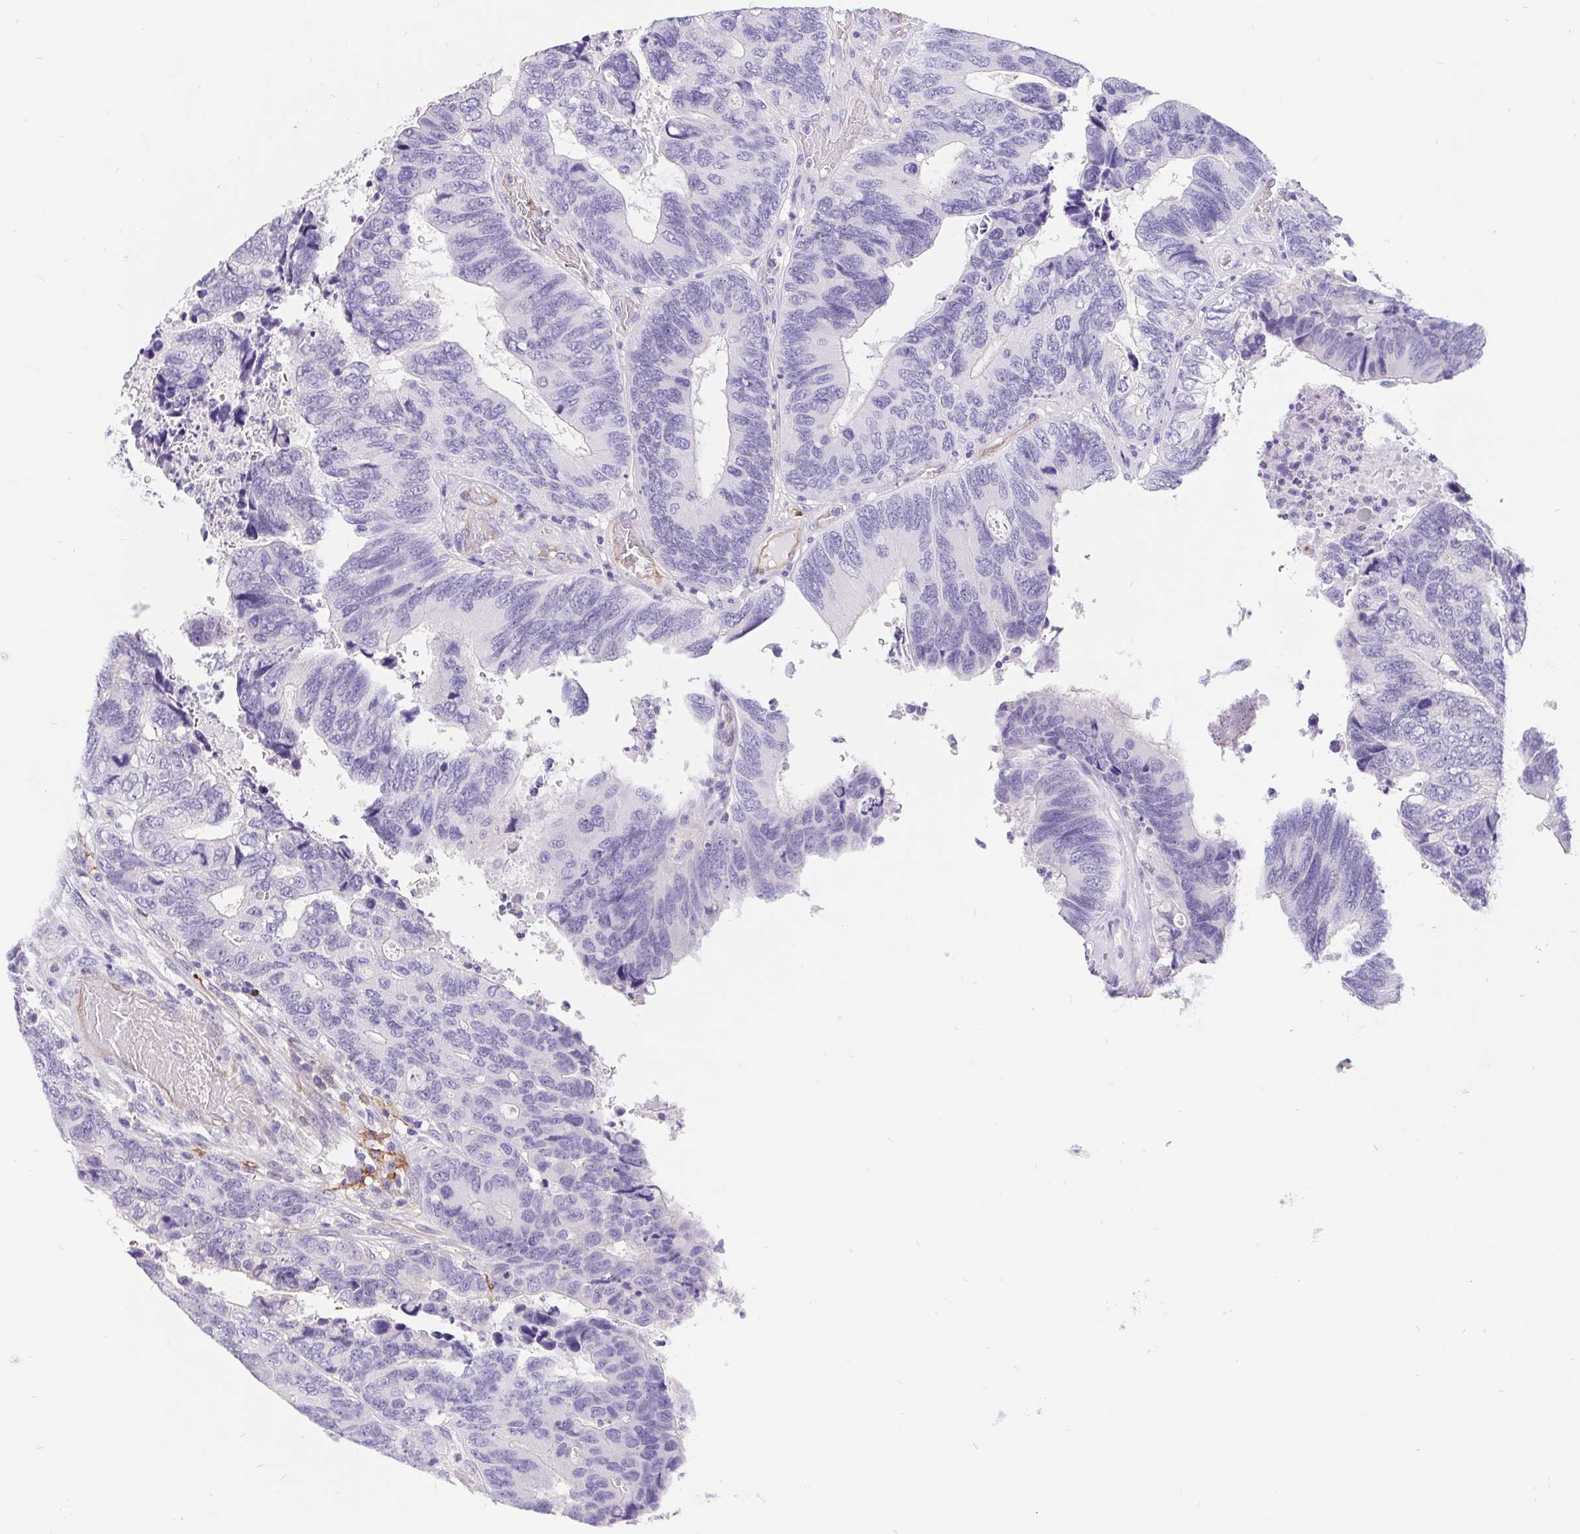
{"staining": {"intensity": "negative", "quantity": "none", "location": "none"}, "tissue": "colorectal cancer", "cell_type": "Tumor cells", "image_type": "cancer", "snomed": [{"axis": "morphology", "description": "Adenocarcinoma, NOS"}, {"axis": "topography", "description": "Colon"}], "caption": "This is an immunohistochemistry (IHC) image of human colorectal cancer (adenocarcinoma). There is no positivity in tumor cells.", "gene": "LIMCH1", "patient": {"sex": "female", "age": 67}}